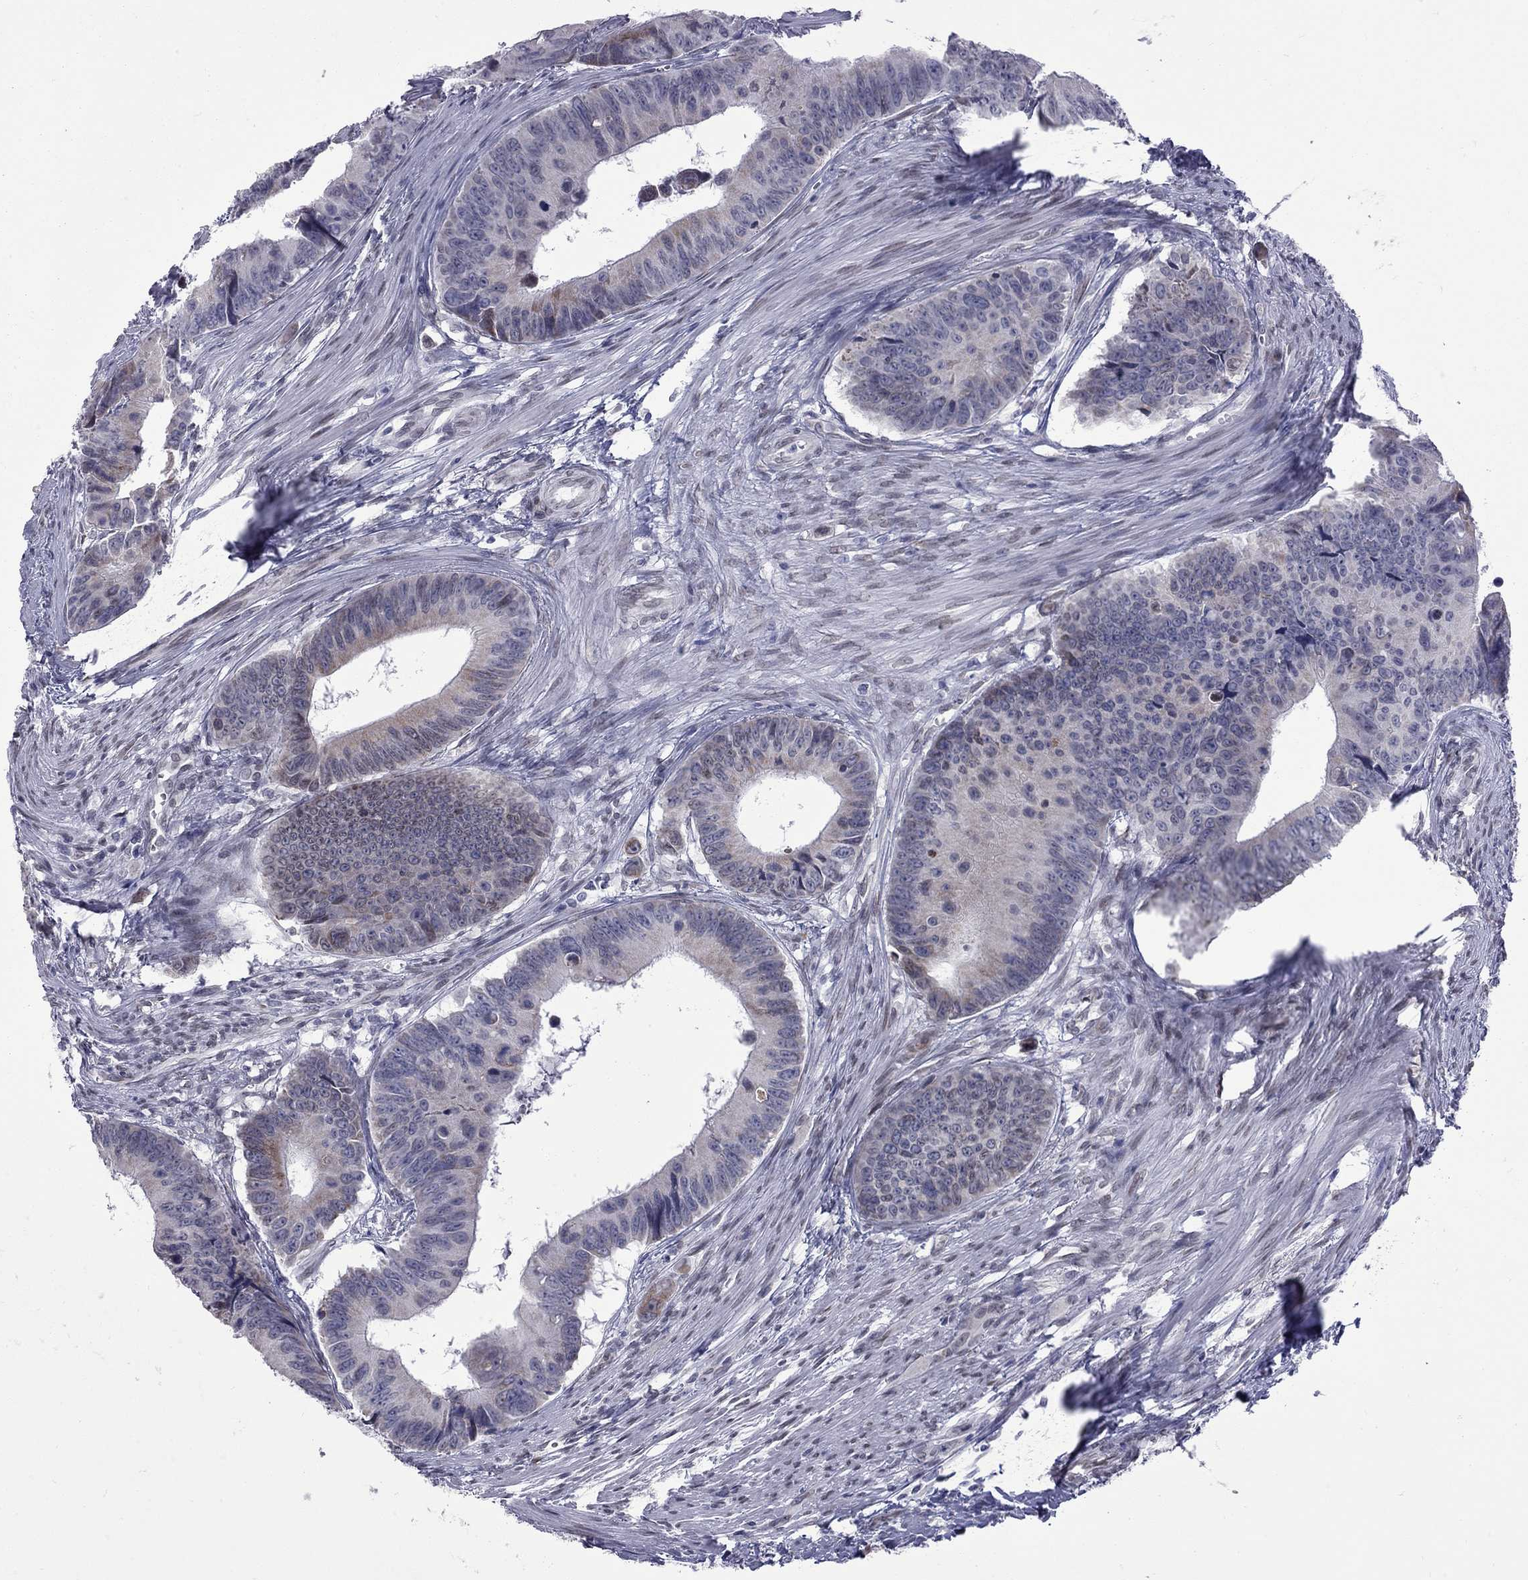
{"staining": {"intensity": "moderate", "quantity": "<25%", "location": "cytoplasmic/membranous"}, "tissue": "colorectal cancer", "cell_type": "Tumor cells", "image_type": "cancer", "snomed": [{"axis": "morphology", "description": "Adenocarcinoma, NOS"}, {"axis": "topography", "description": "Colon"}], "caption": "This is an image of immunohistochemistry staining of colorectal cancer (adenocarcinoma), which shows moderate staining in the cytoplasmic/membranous of tumor cells.", "gene": "CLTCL1", "patient": {"sex": "female", "age": 87}}